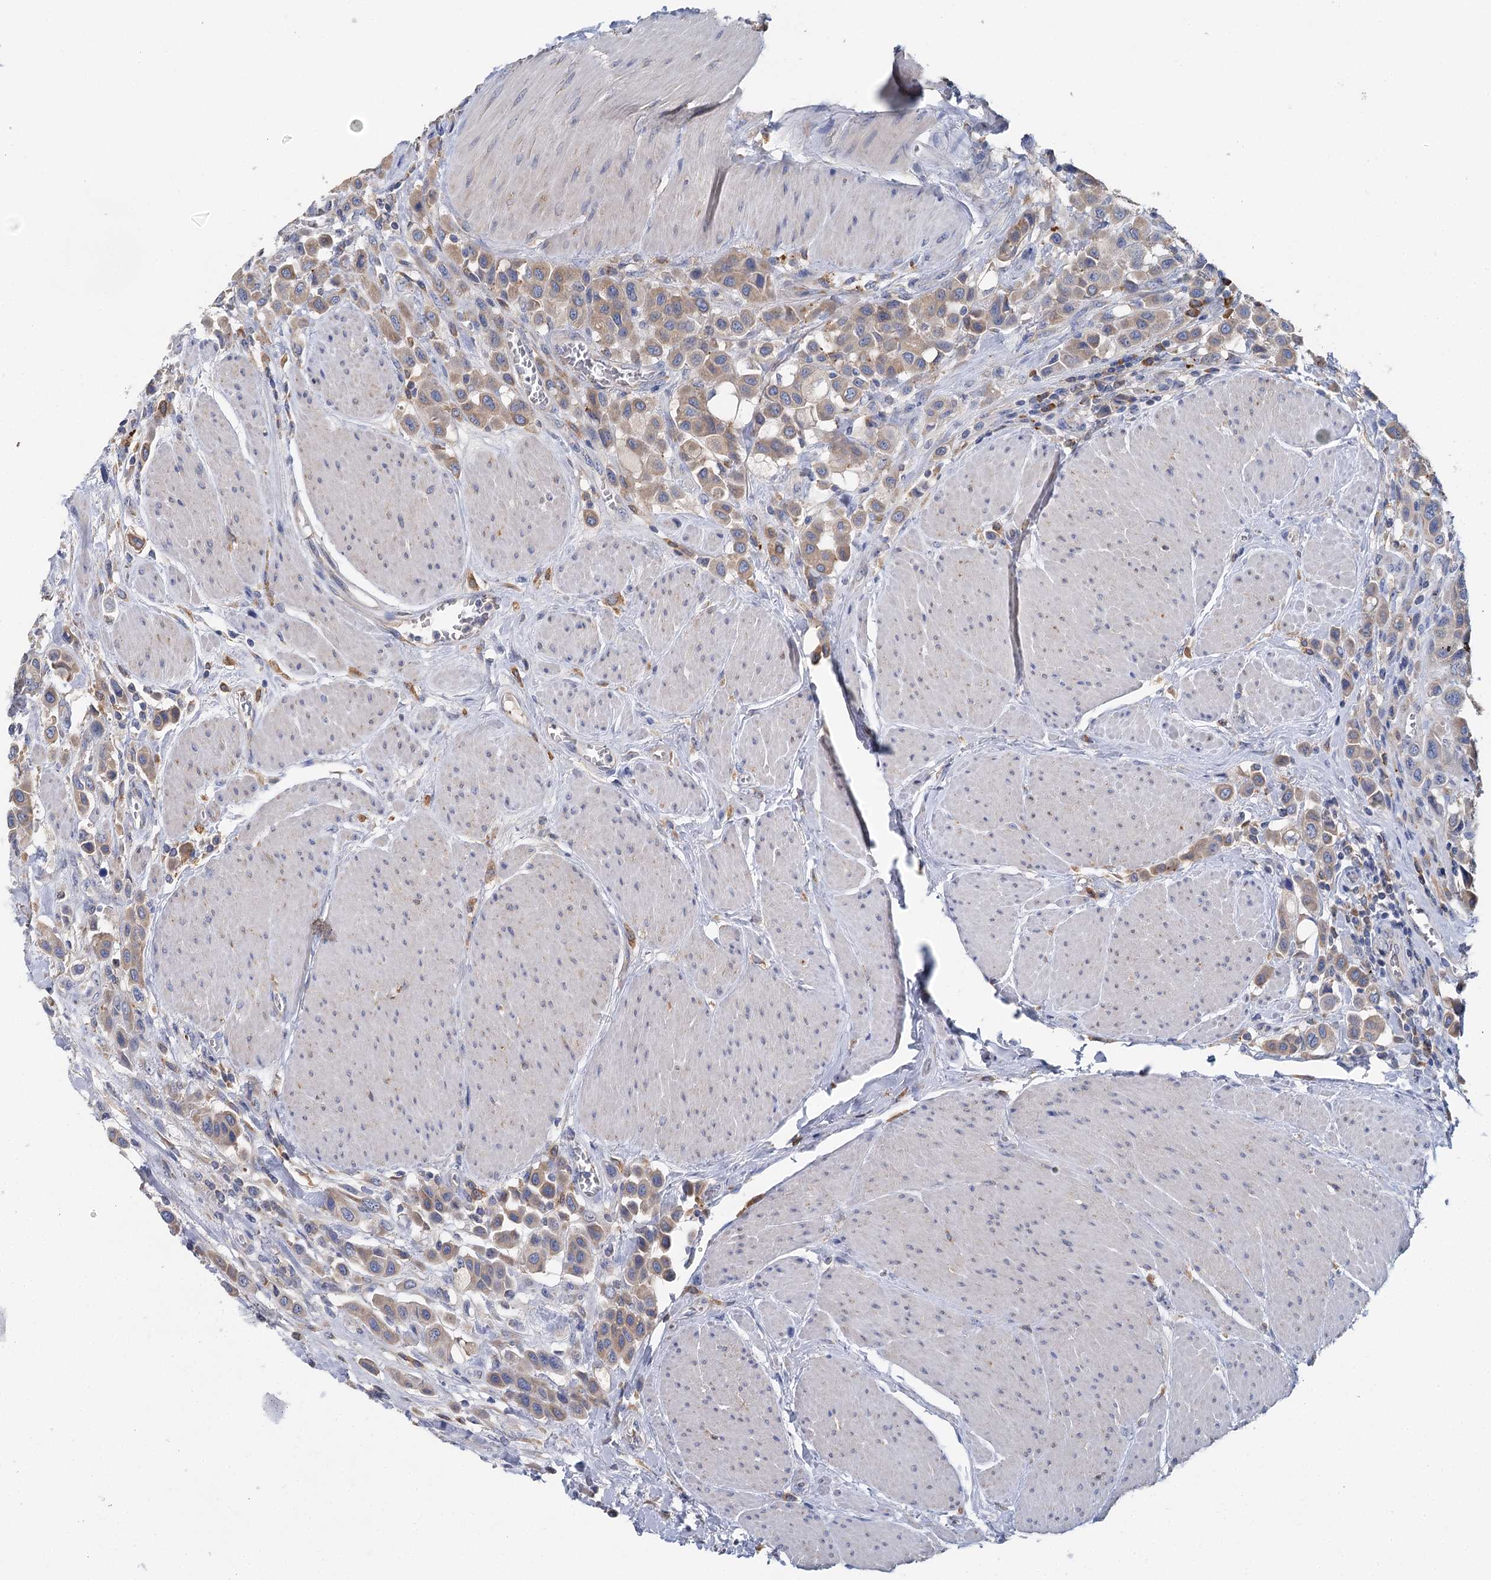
{"staining": {"intensity": "weak", "quantity": ">75%", "location": "cytoplasmic/membranous"}, "tissue": "urothelial cancer", "cell_type": "Tumor cells", "image_type": "cancer", "snomed": [{"axis": "morphology", "description": "Urothelial carcinoma, High grade"}, {"axis": "topography", "description": "Urinary bladder"}], "caption": "The photomicrograph shows immunohistochemical staining of high-grade urothelial carcinoma. There is weak cytoplasmic/membranous expression is seen in approximately >75% of tumor cells. (DAB (3,3'-diaminobenzidine) = brown stain, brightfield microscopy at high magnification).", "gene": "ANKRD16", "patient": {"sex": "male", "age": 50}}